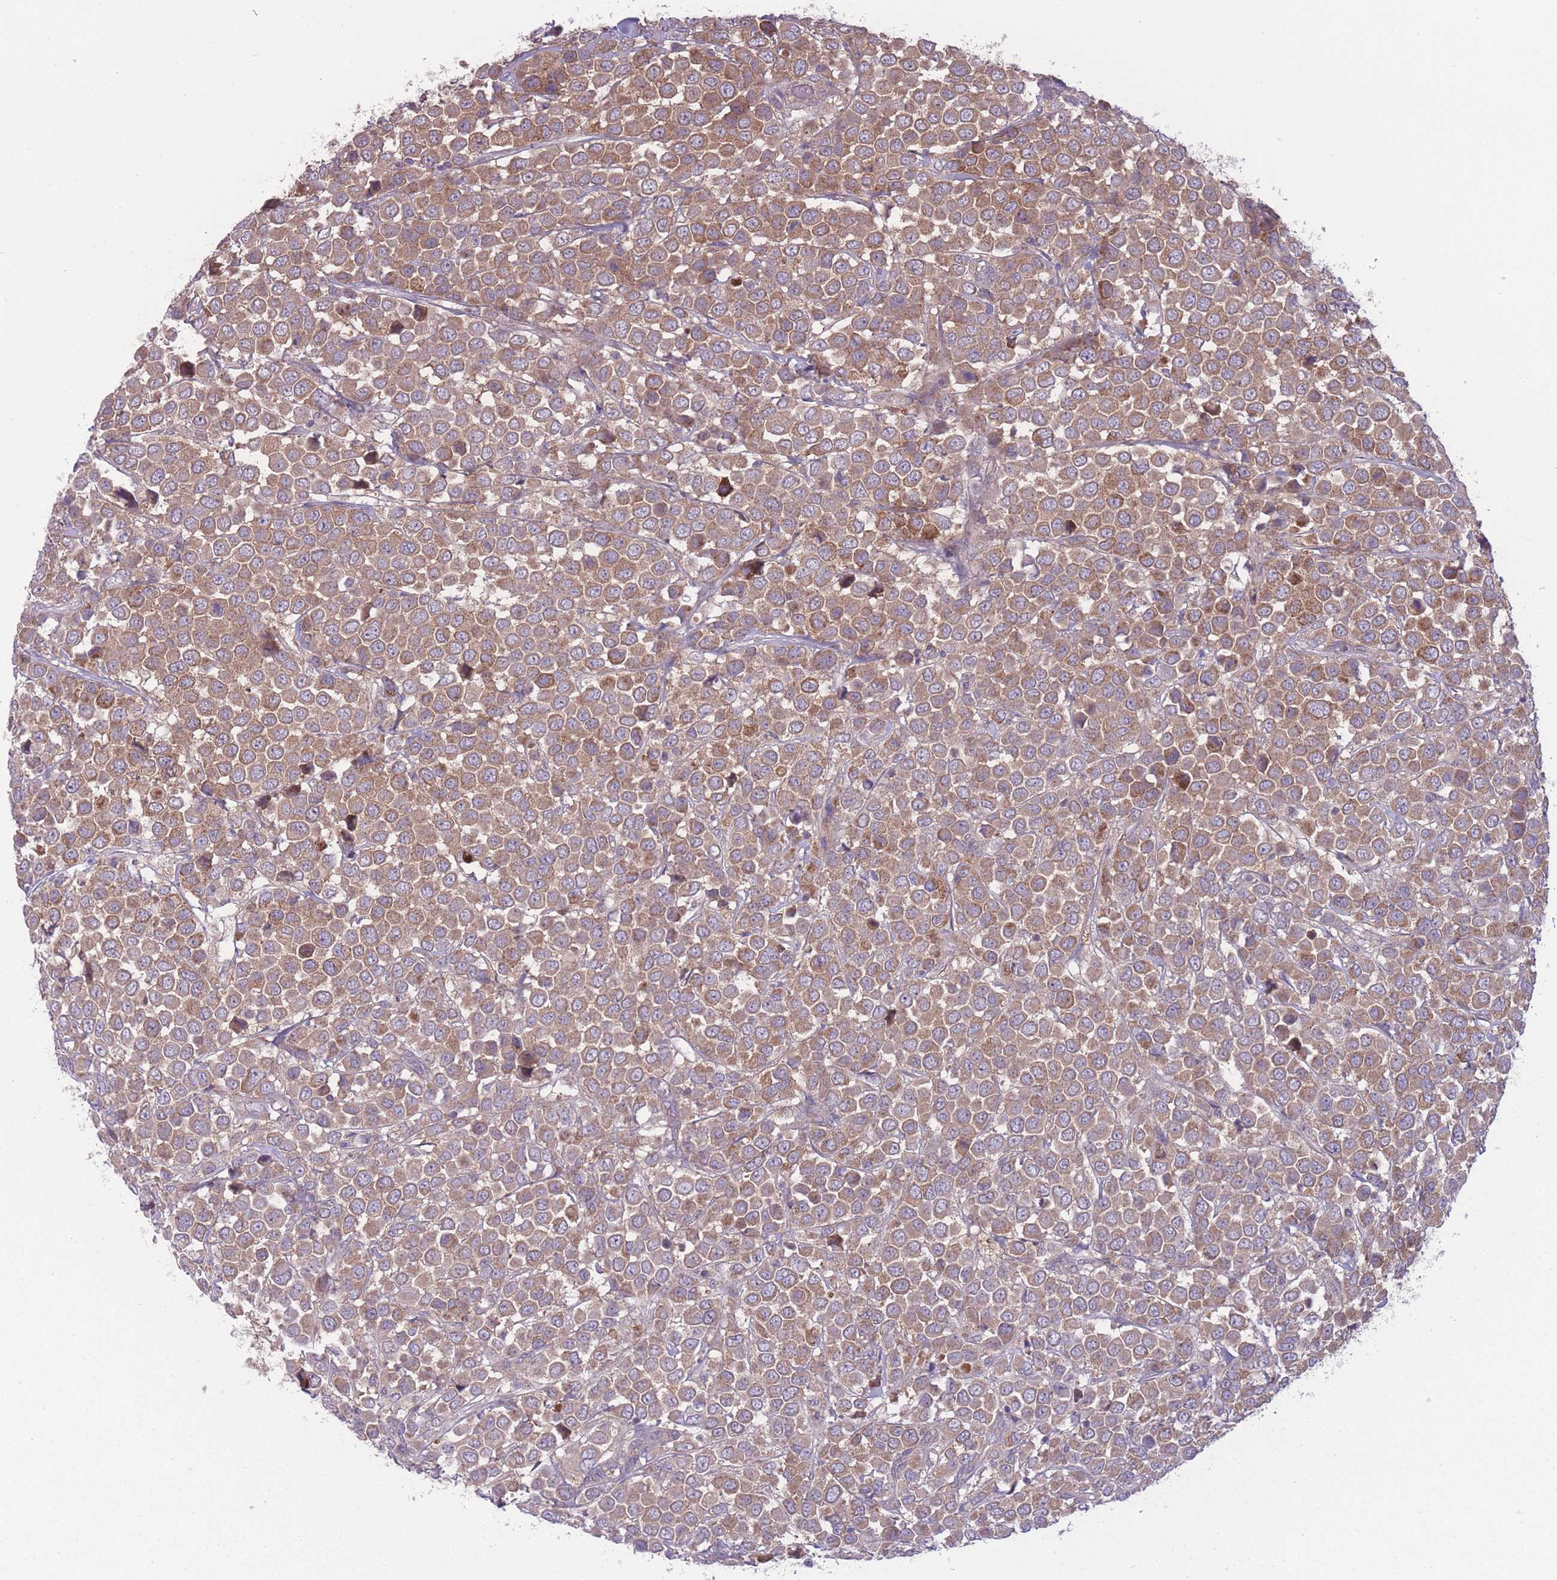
{"staining": {"intensity": "moderate", "quantity": ">75%", "location": "cytoplasmic/membranous"}, "tissue": "breast cancer", "cell_type": "Tumor cells", "image_type": "cancer", "snomed": [{"axis": "morphology", "description": "Duct carcinoma"}, {"axis": "topography", "description": "Breast"}], "caption": "This micrograph demonstrates IHC staining of breast infiltrating ductal carcinoma, with medium moderate cytoplasmic/membranous expression in approximately >75% of tumor cells.", "gene": "CCT6B", "patient": {"sex": "female", "age": 61}}